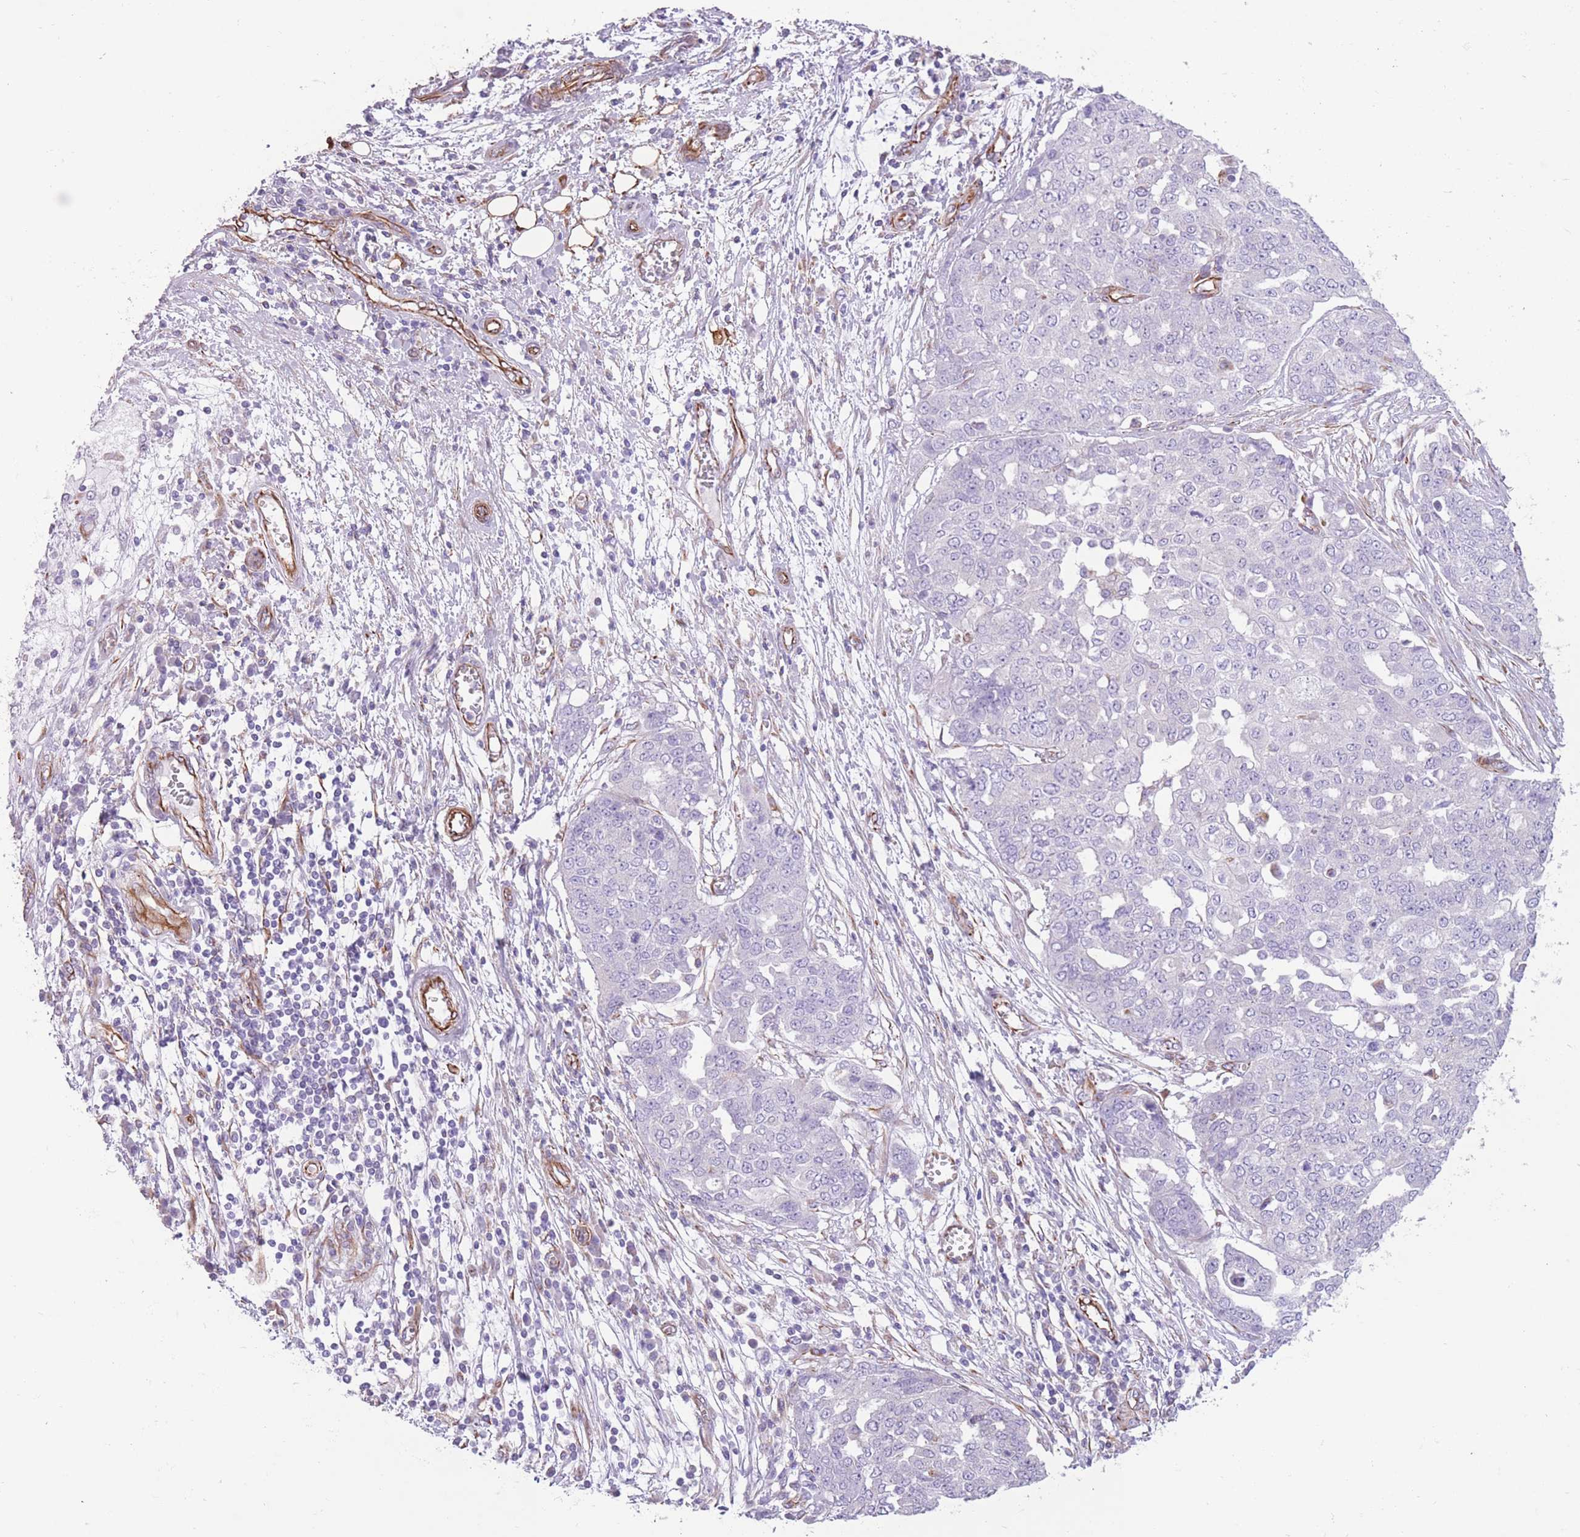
{"staining": {"intensity": "negative", "quantity": "none", "location": "none"}, "tissue": "ovarian cancer", "cell_type": "Tumor cells", "image_type": "cancer", "snomed": [{"axis": "morphology", "description": "Cystadenocarcinoma, serous, NOS"}, {"axis": "topography", "description": "Soft tissue"}, {"axis": "topography", "description": "Ovary"}], "caption": "A micrograph of ovarian cancer stained for a protein demonstrates no brown staining in tumor cells. The staining was performed using DAB (3,3'-diaminobenzidine) to visualize the protein expression in brown, while the nuclei were stained in blue with hematoxylin (Magnification: 20x).", "gene": "PTCD1", "patient": {"sex": "female", "age": 57}}